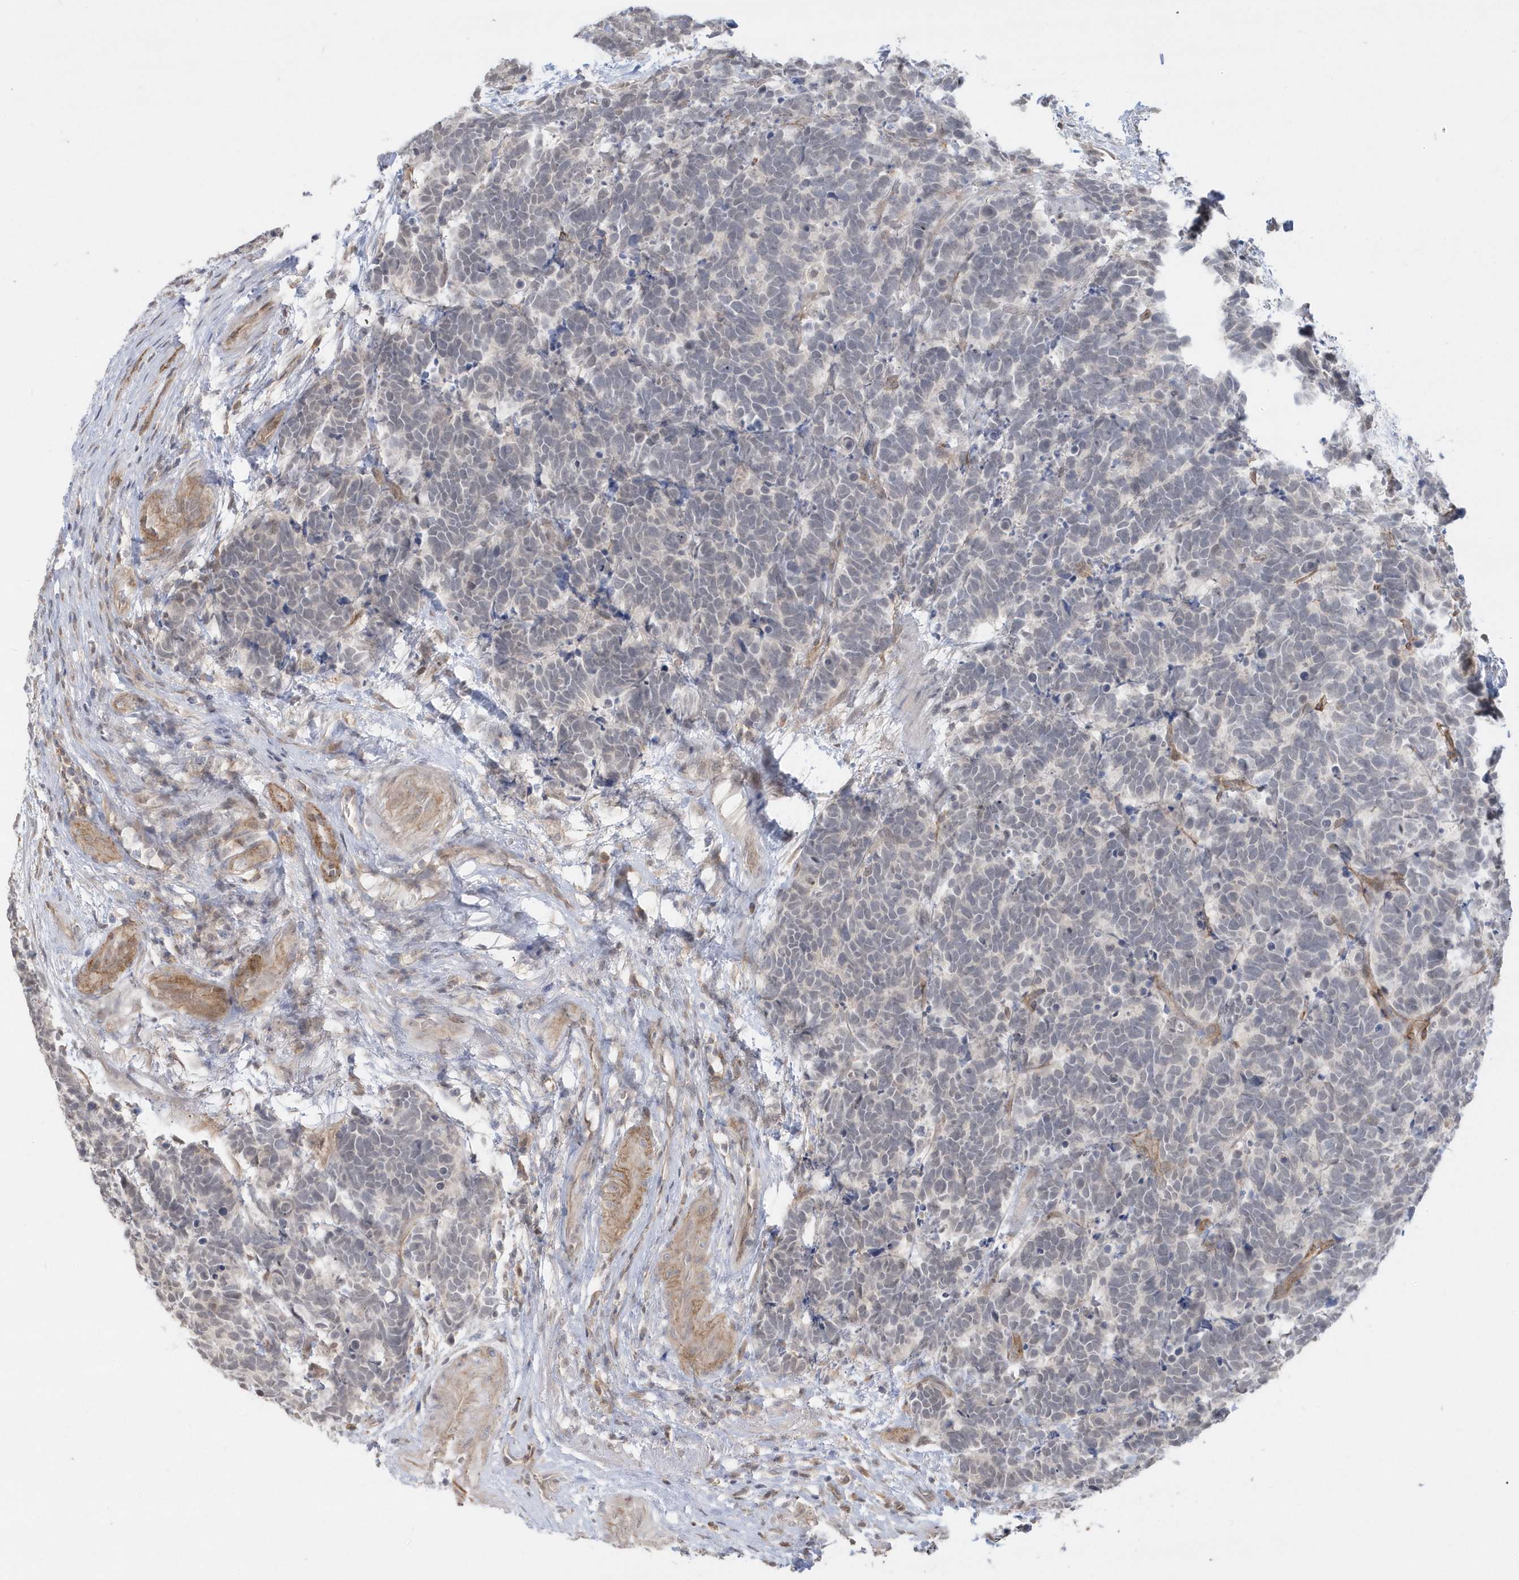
{"staining": {"intensity": "negative", "quantity": "none", "location": "none"}, "tissue": "carcinoid", "cell_type": "Tumor cells", "image_type": "cancer", "snomed": [{"axis": "morphology", "description": "Carcinoma, NOS"}, {"axis": "morphology", "description": "Carcinoid, malignant, NOS"}, {"axis": "topography", "description": "Urinary bladder"}], "caption": "DAB immunohistochemical staining of human malignant carcinoid reveals no significant expression in tumor cells.", "gene": "CRIP3", "patient": {"sex": "male", "age": 57}}